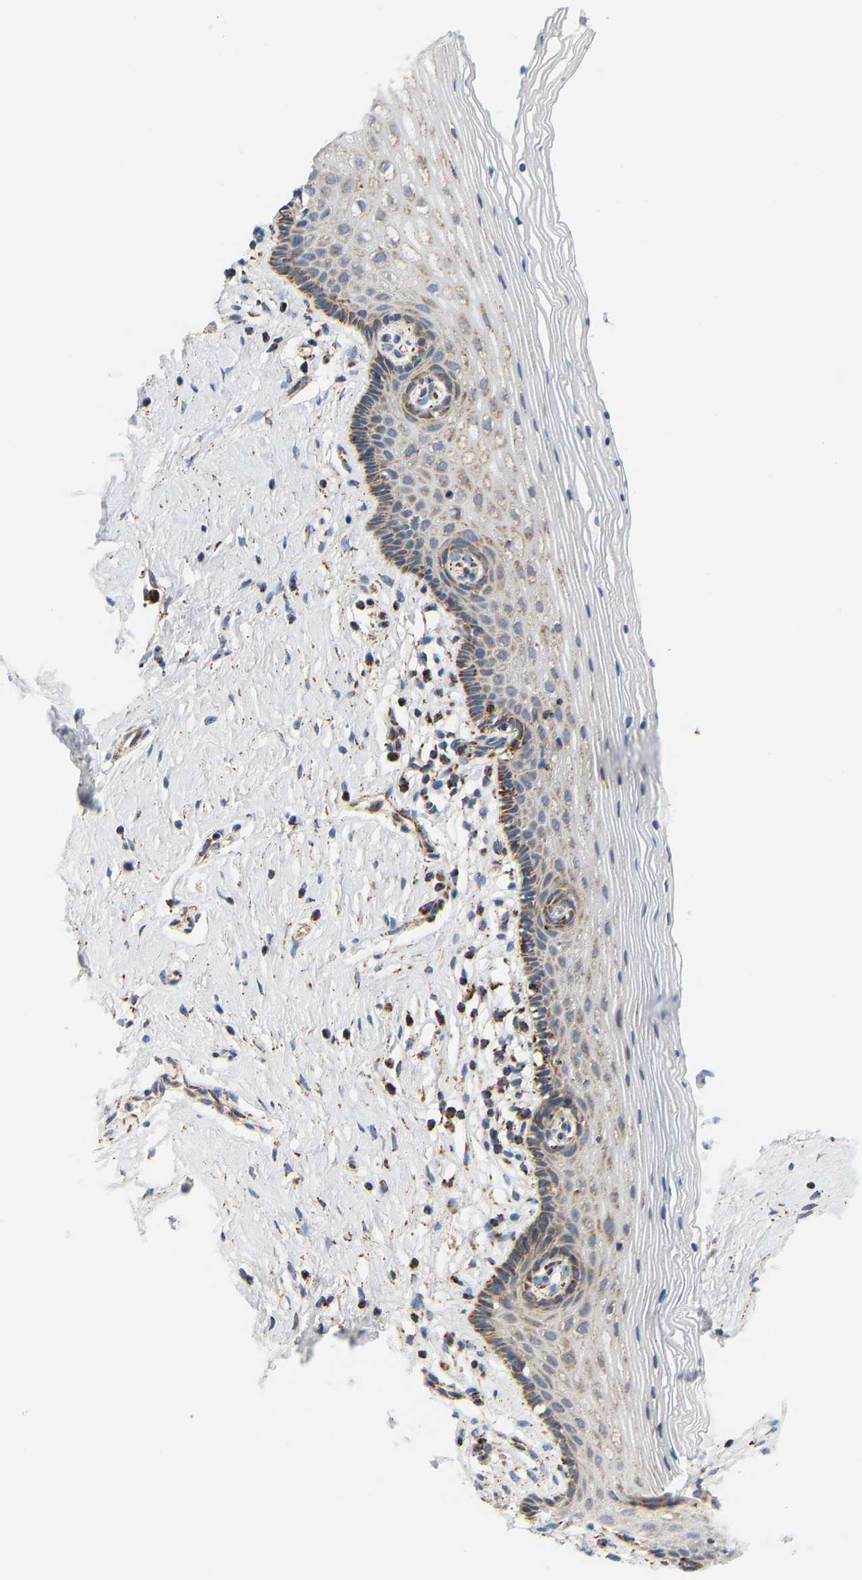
{"staining": {"intensity": "moderate", "quantity": "25%-75%", "location": "cytoplasmic/membranous"}, "tissue": "vagina", "cell_type": "Squamous epithelial cells", "image_type": "normal", "snomed": [{"axis": "morphology", "description": "Normal tissue, NOS"}, {"axis": "topography", "description": "Vagina"}], "caption": "Immunohistochemical staining of benign vagina shows medium levels of moderate cytoplasmic/membranous expression in approximately 25%-75% of squamous epithelial cells. Immunohistochemistry stains the protein of interest in brown and the nuclei are stained blue.", "gene": "GPSM2", "patient": {"sex": "female", "age": 32}}